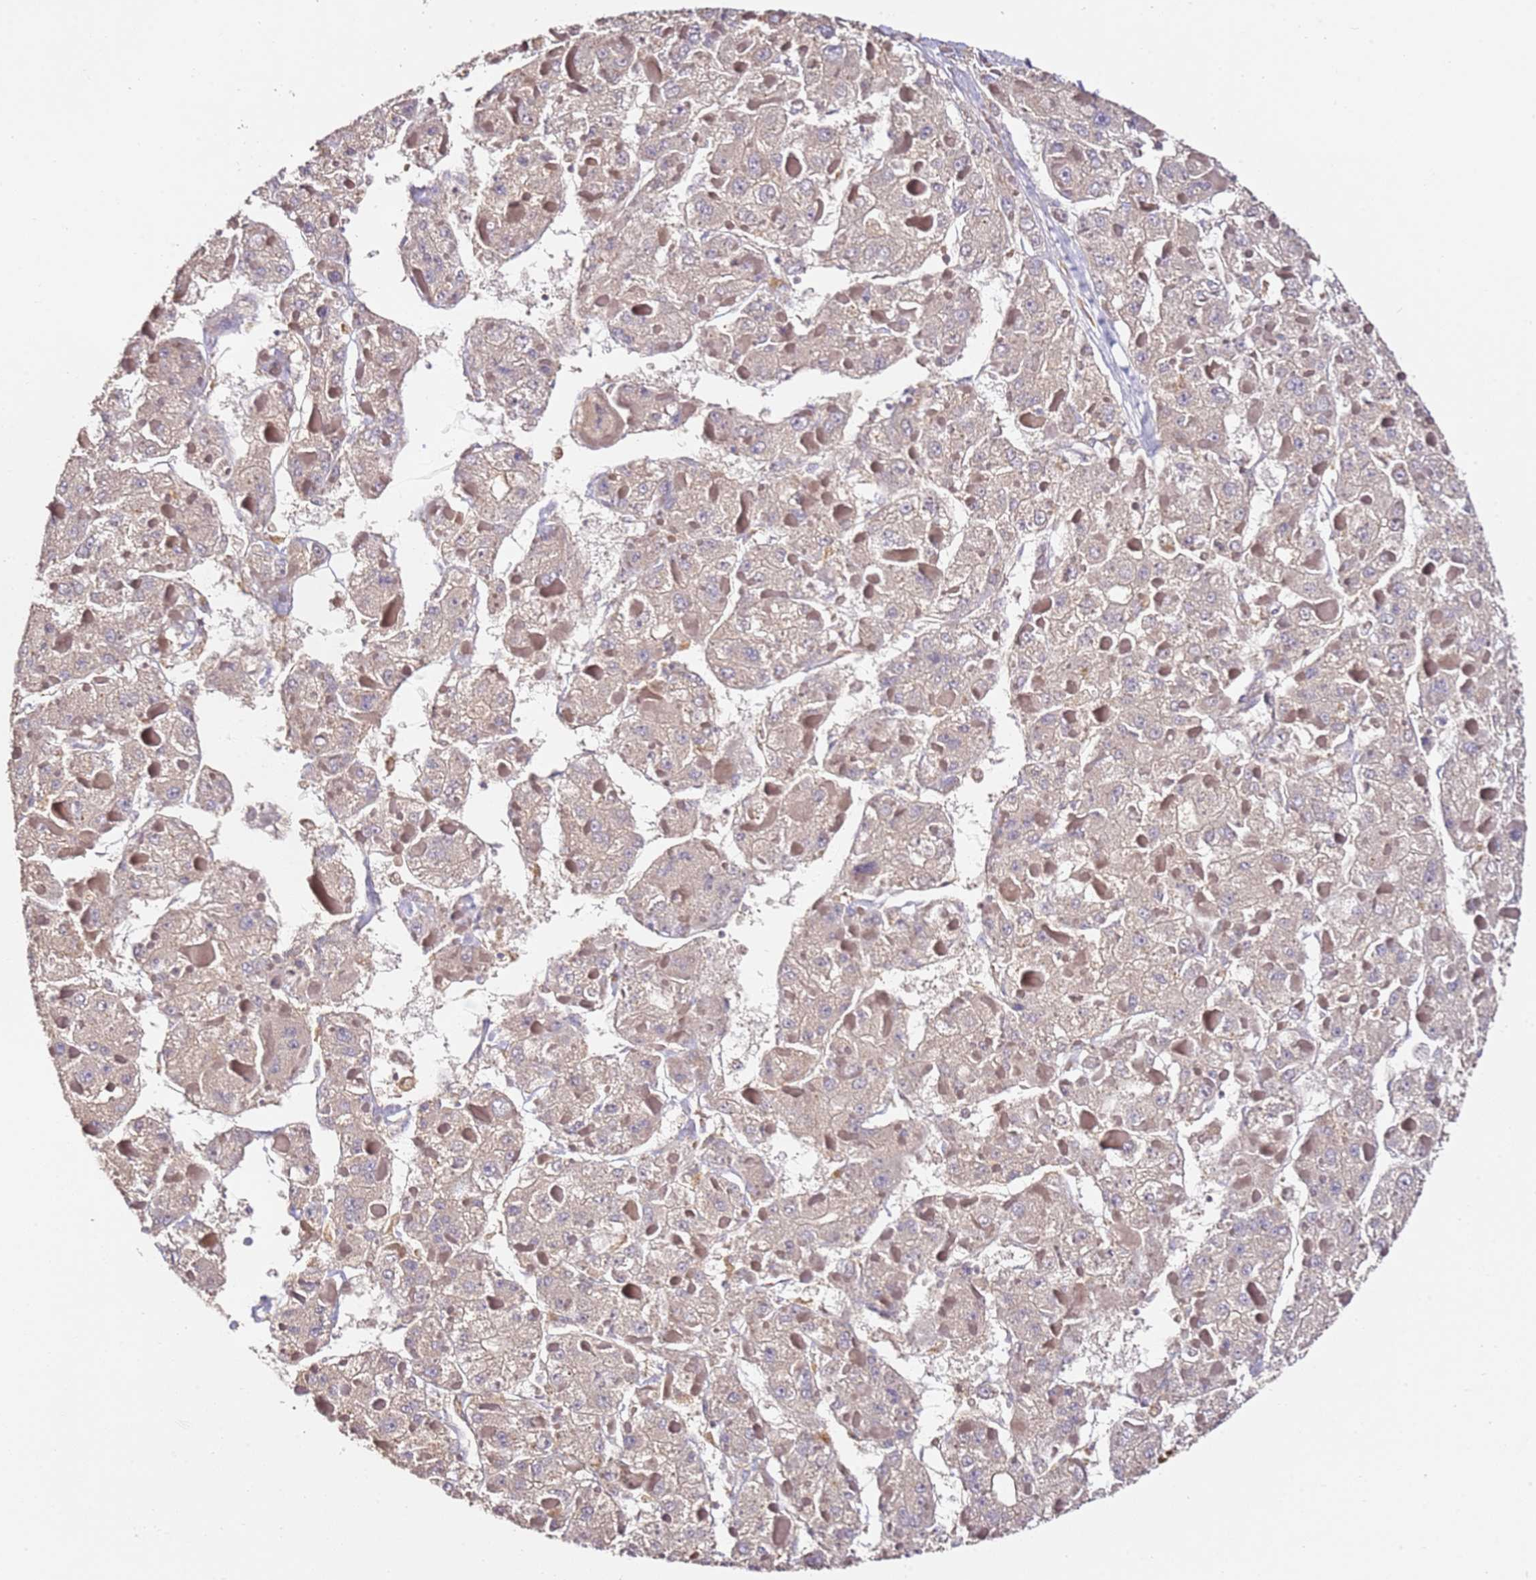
{"staining": {"intensity": "weak", "quantity": "<25%", "location": "cytoplasmic/membranous"}, "tissue": "liver cancer", "cell_type": "Tumor cells", "image_type": "cancer", "snomed": [{"axis": "morphology", "description": "Carcinoma, Hepatocellular, NOS"}, {"axis": "topography", "description": "Liver"}], "caption": "Liver cancer was stained to show a protein in brown. There is no significant expression in tumor cells.", "gene": "OR2B11", "patient": {"sex": "female", "age": 73}}